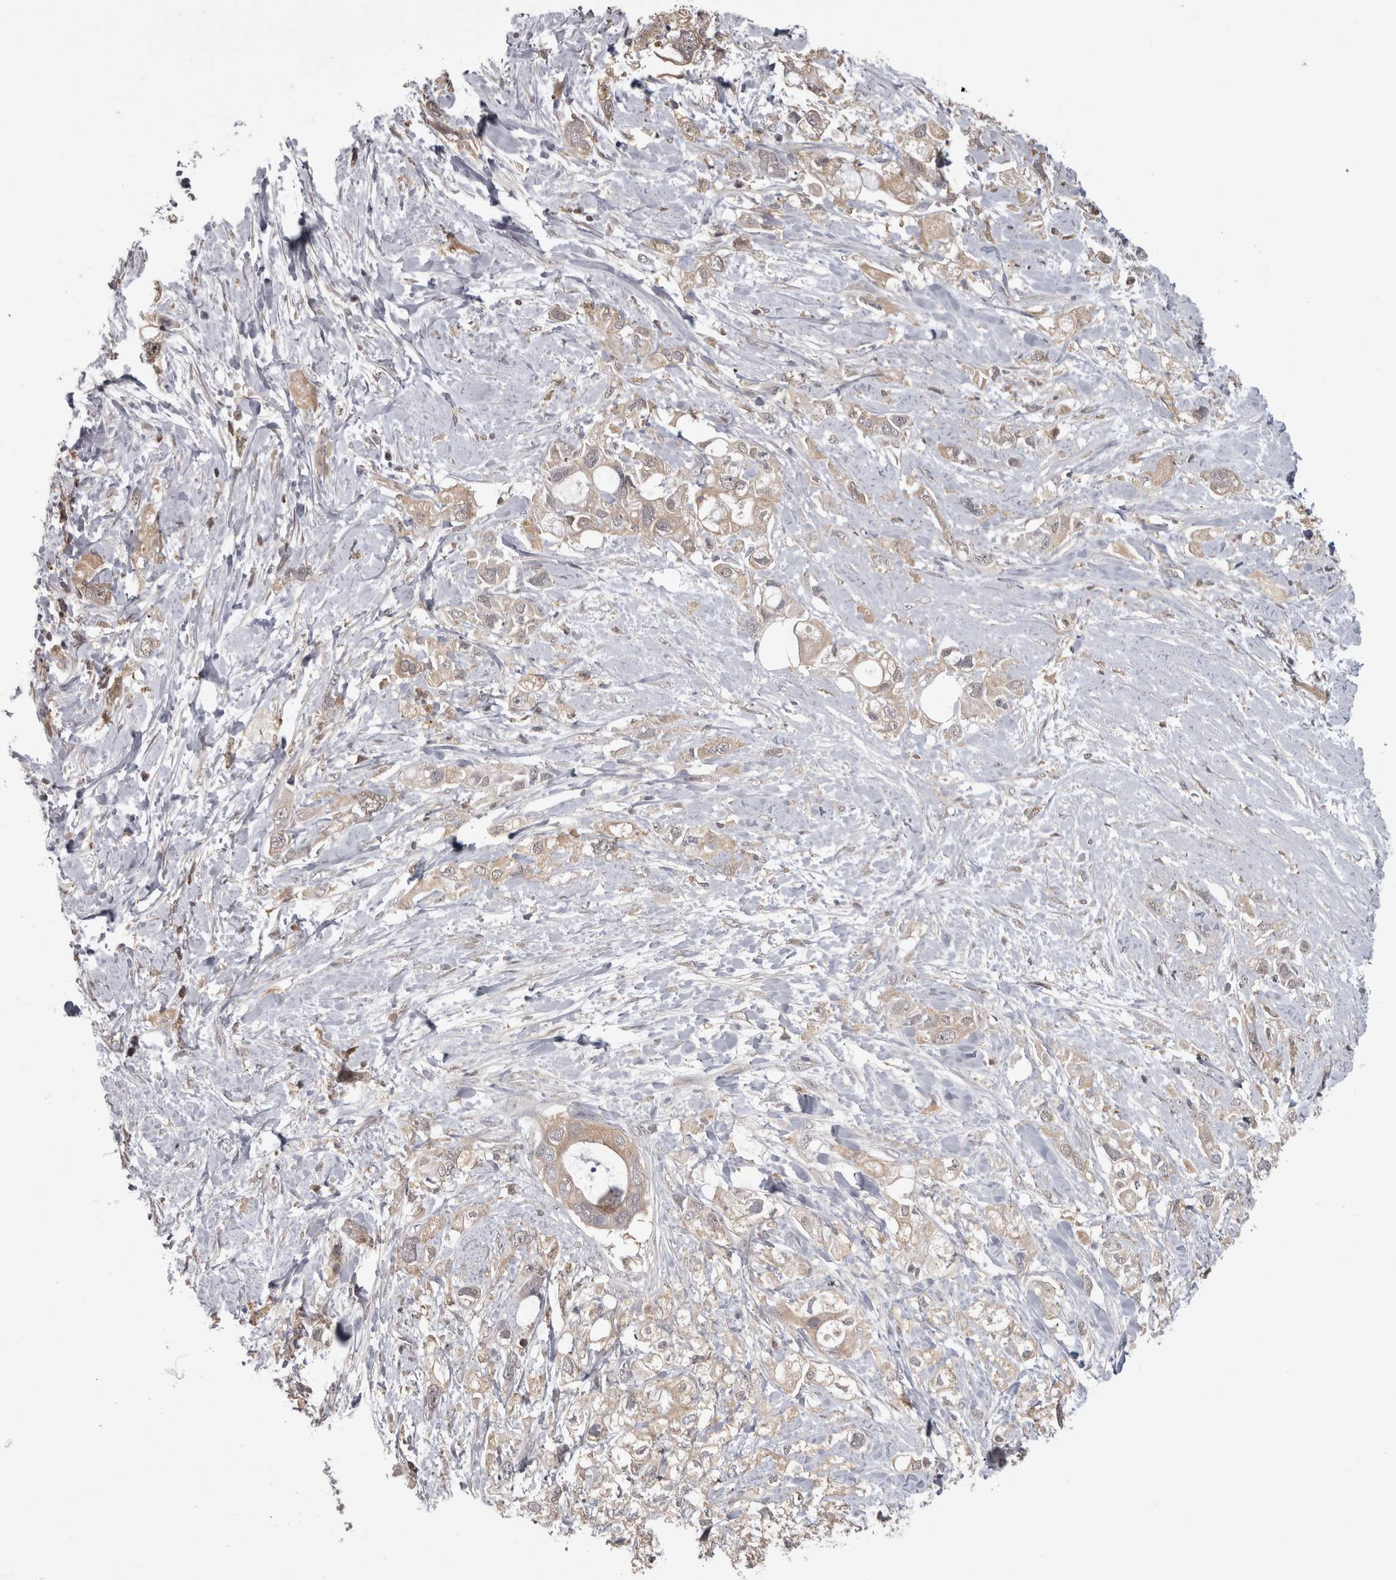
{"staining": {"intensity": "weak", "quantity": ">75%", "location": "cytoplasmic/membranous"}, "tissue": "pancreatic cancer", "cell_type": "Tumor cells", "image_type": "cancer", "snomed": [{"axis": "morphology", "description": "Adenocarcinoma, NOS"}, {"axis": "topography", "description": "Pancreas"}], "caption": "IHC of pancreatic adenocarcinoma displays low levels of weak cytoplasmic/membranous staining in about >75% of tumor cells.", "gene": "APRT", "patient": {"sex": "female", "age": 56}}